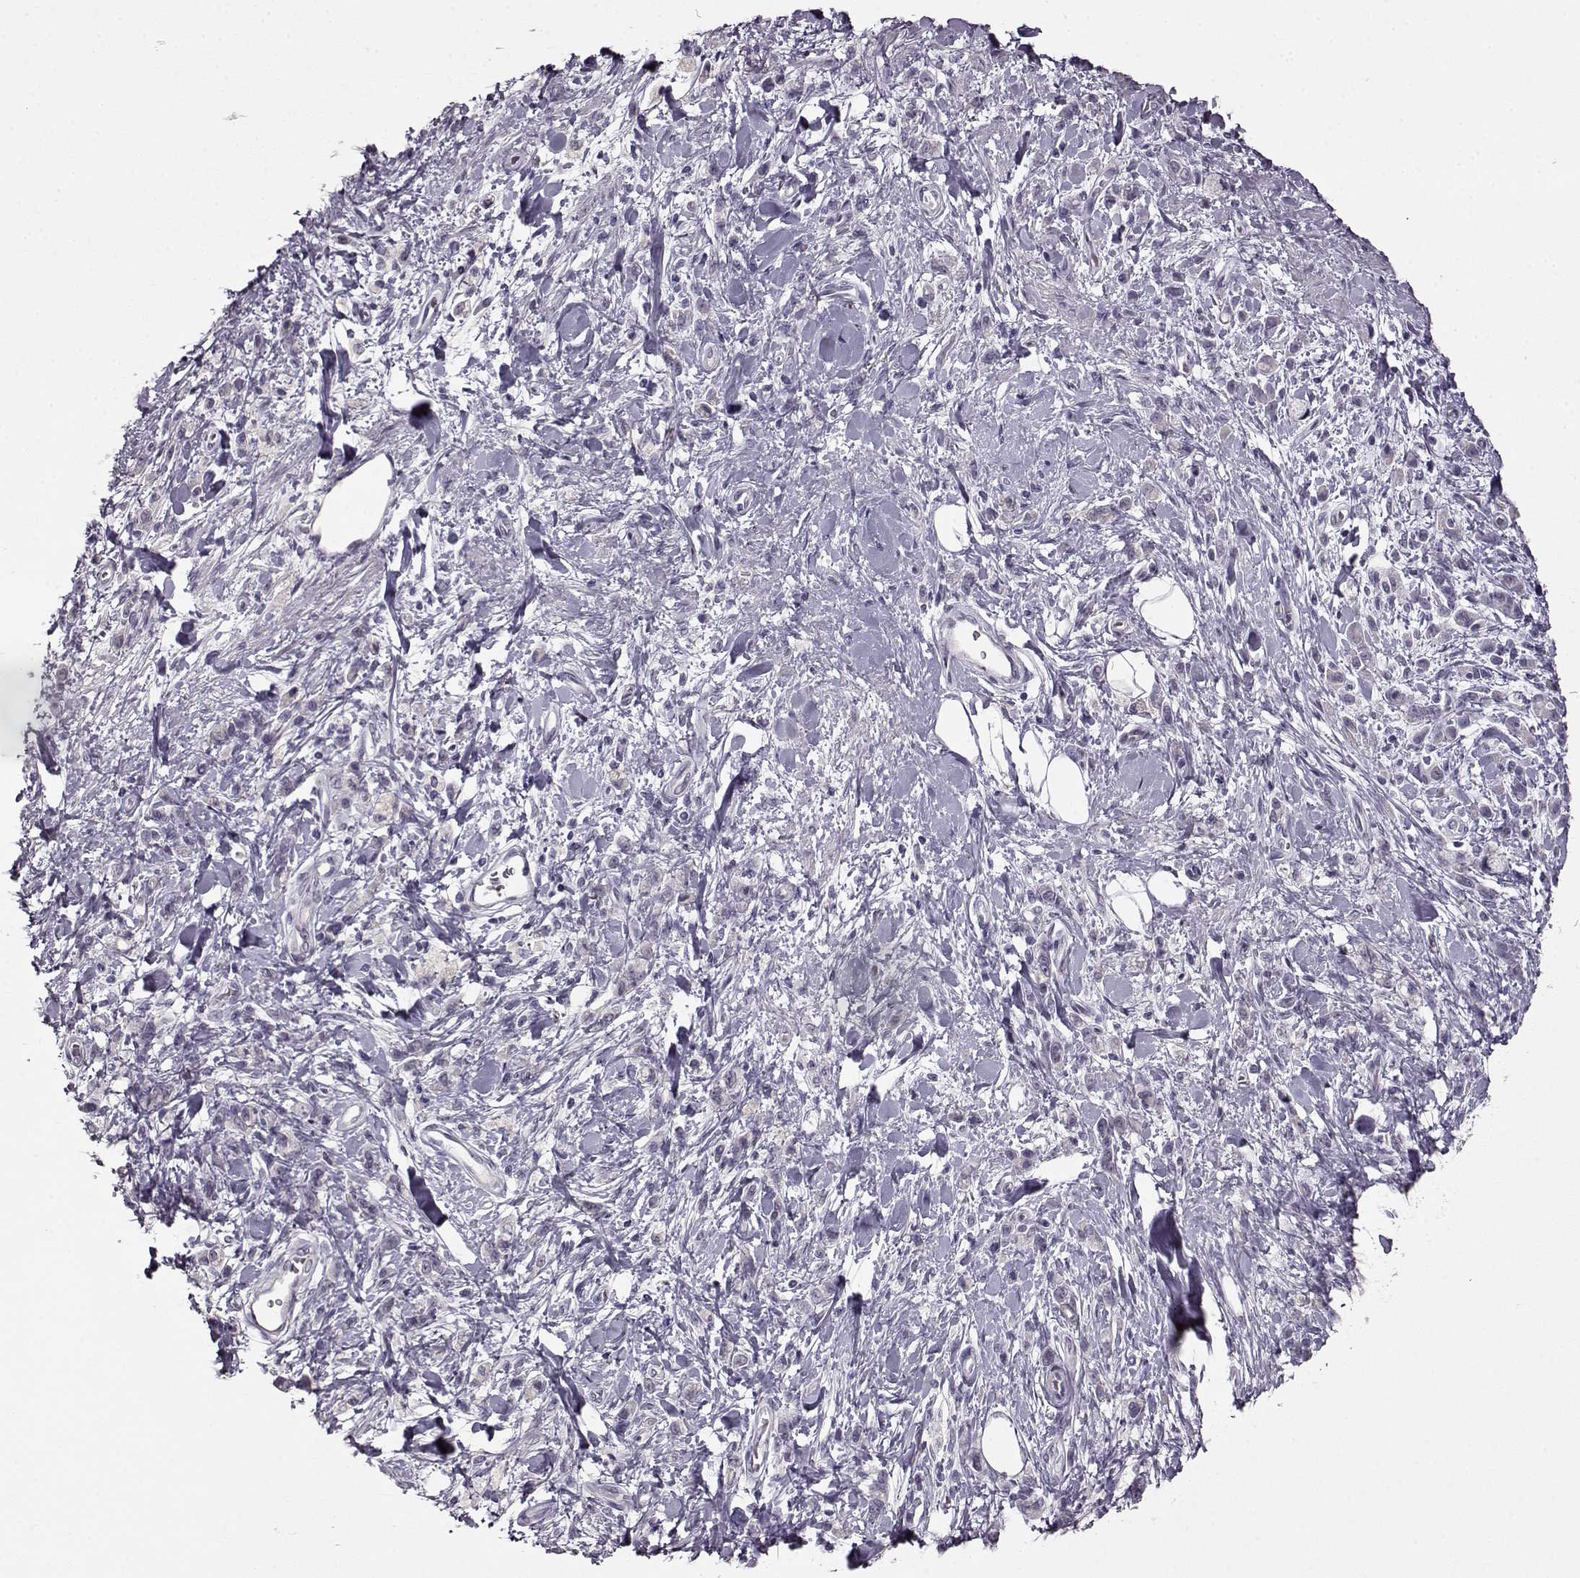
{"staining": {"intensity": "negative", "quantity": "none", "location": "none"}, "tissue": "stomach cancer", "cell_type": "Tumor cells", "image_type": "cancer", "snomed": [{"axis": "morphology", "description": "Adenocarcinoma, NOS"}, {"axis": "topography", "description": "Stomach"}], "caption": "IHC of stomach adenocarcinoma reveals no expression in tumor cells.", "gene": "FSHB", "patient": {"sex": "male", "age": 77}}